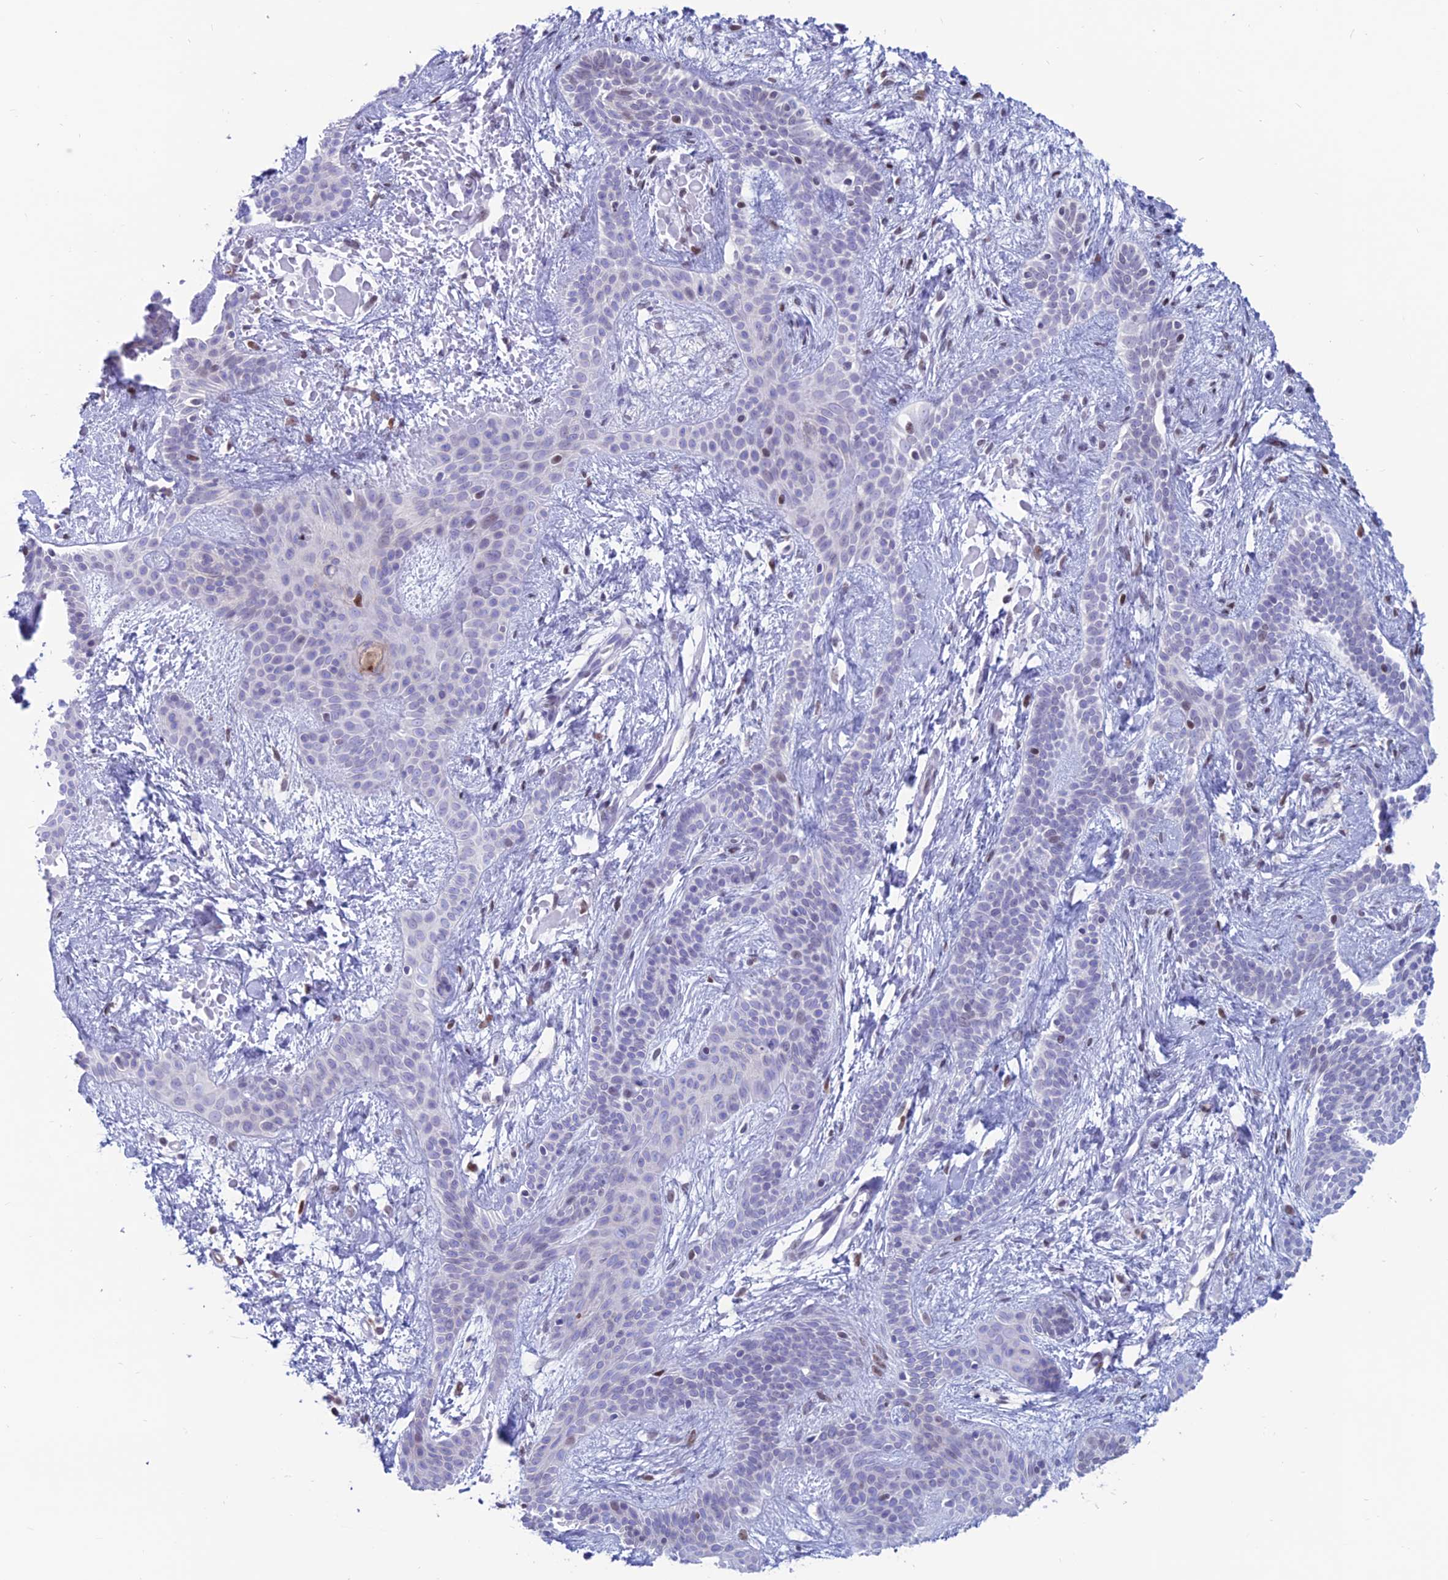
{"staining": {"intensity": "negative", "quantity": "none", "location": "none"}, "tissue": "skin cancer", "cell_type": "Tumor cells", "image_type": "cancer", "snomed": [{"axis": "morphology", "description": "Basal cell carcinoma"}, {"axis": "topography", "description": "Skin"}], "caption": "Immunohistochemical staining of human skin cancer (basal cell carcinoma) reveals no significant positivity in tumor cells. (Immunohistochemistry, brightfield microscopy, high magnification).", "gene": "CERS6", "patient": {"sex": "male", "age": 78}}